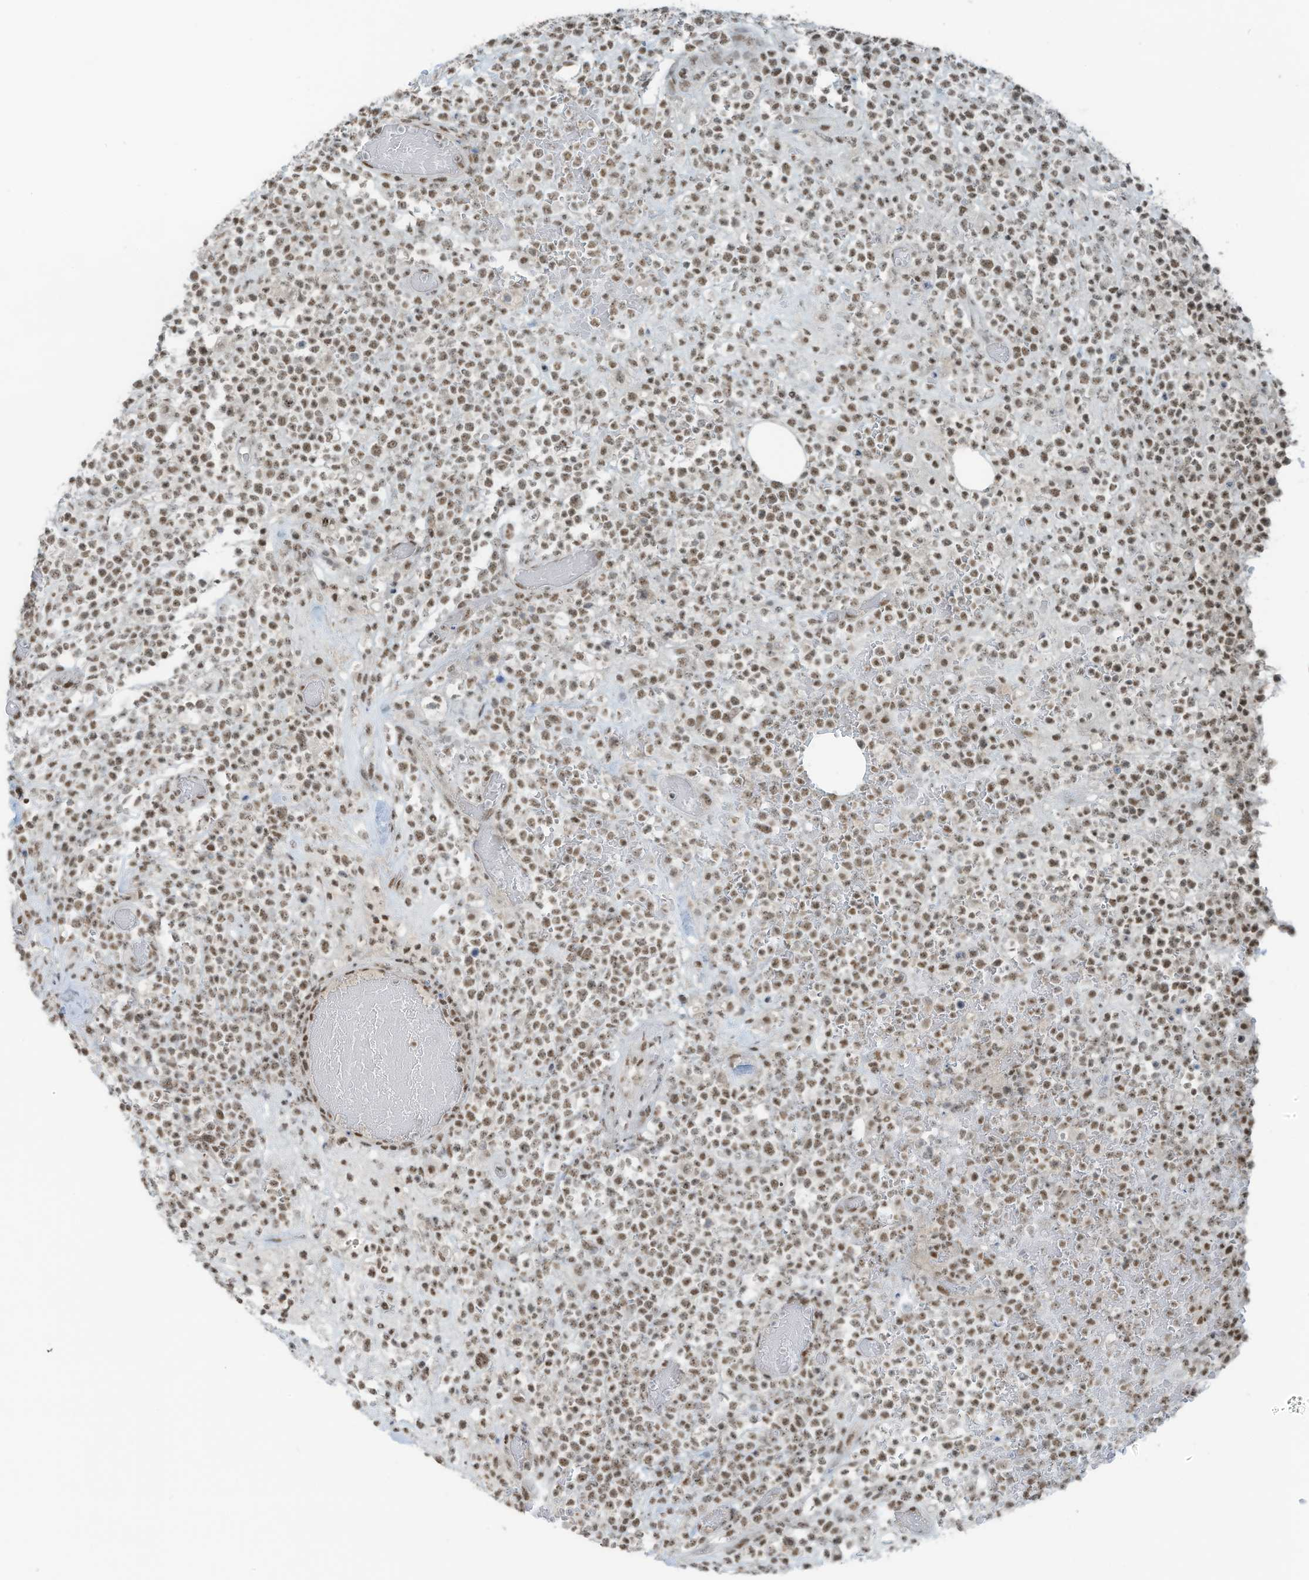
{"staining": {"intensity": "weak", "quantity": ">75%", "location": "nuclear"}, "tissue": "lymphoma", "cell_type": "Tumor cells", "image_type": "cancer", "snomed": [{"axis": "morphology", "description": "Malignant lymphoma, non-Hodgkin's type, High grade"}, {"axis": "topography", "description": "Colon"}], "caption": "Immunohistochemical staining of high-grade malignant lymphoma, non-Hodgkin's type exhibits low levels of weak nuclear protein staining in approximately >75% of tumor cells.", "gene": "WRNIP1", "patient": {"sex": "female", "age": 53}}